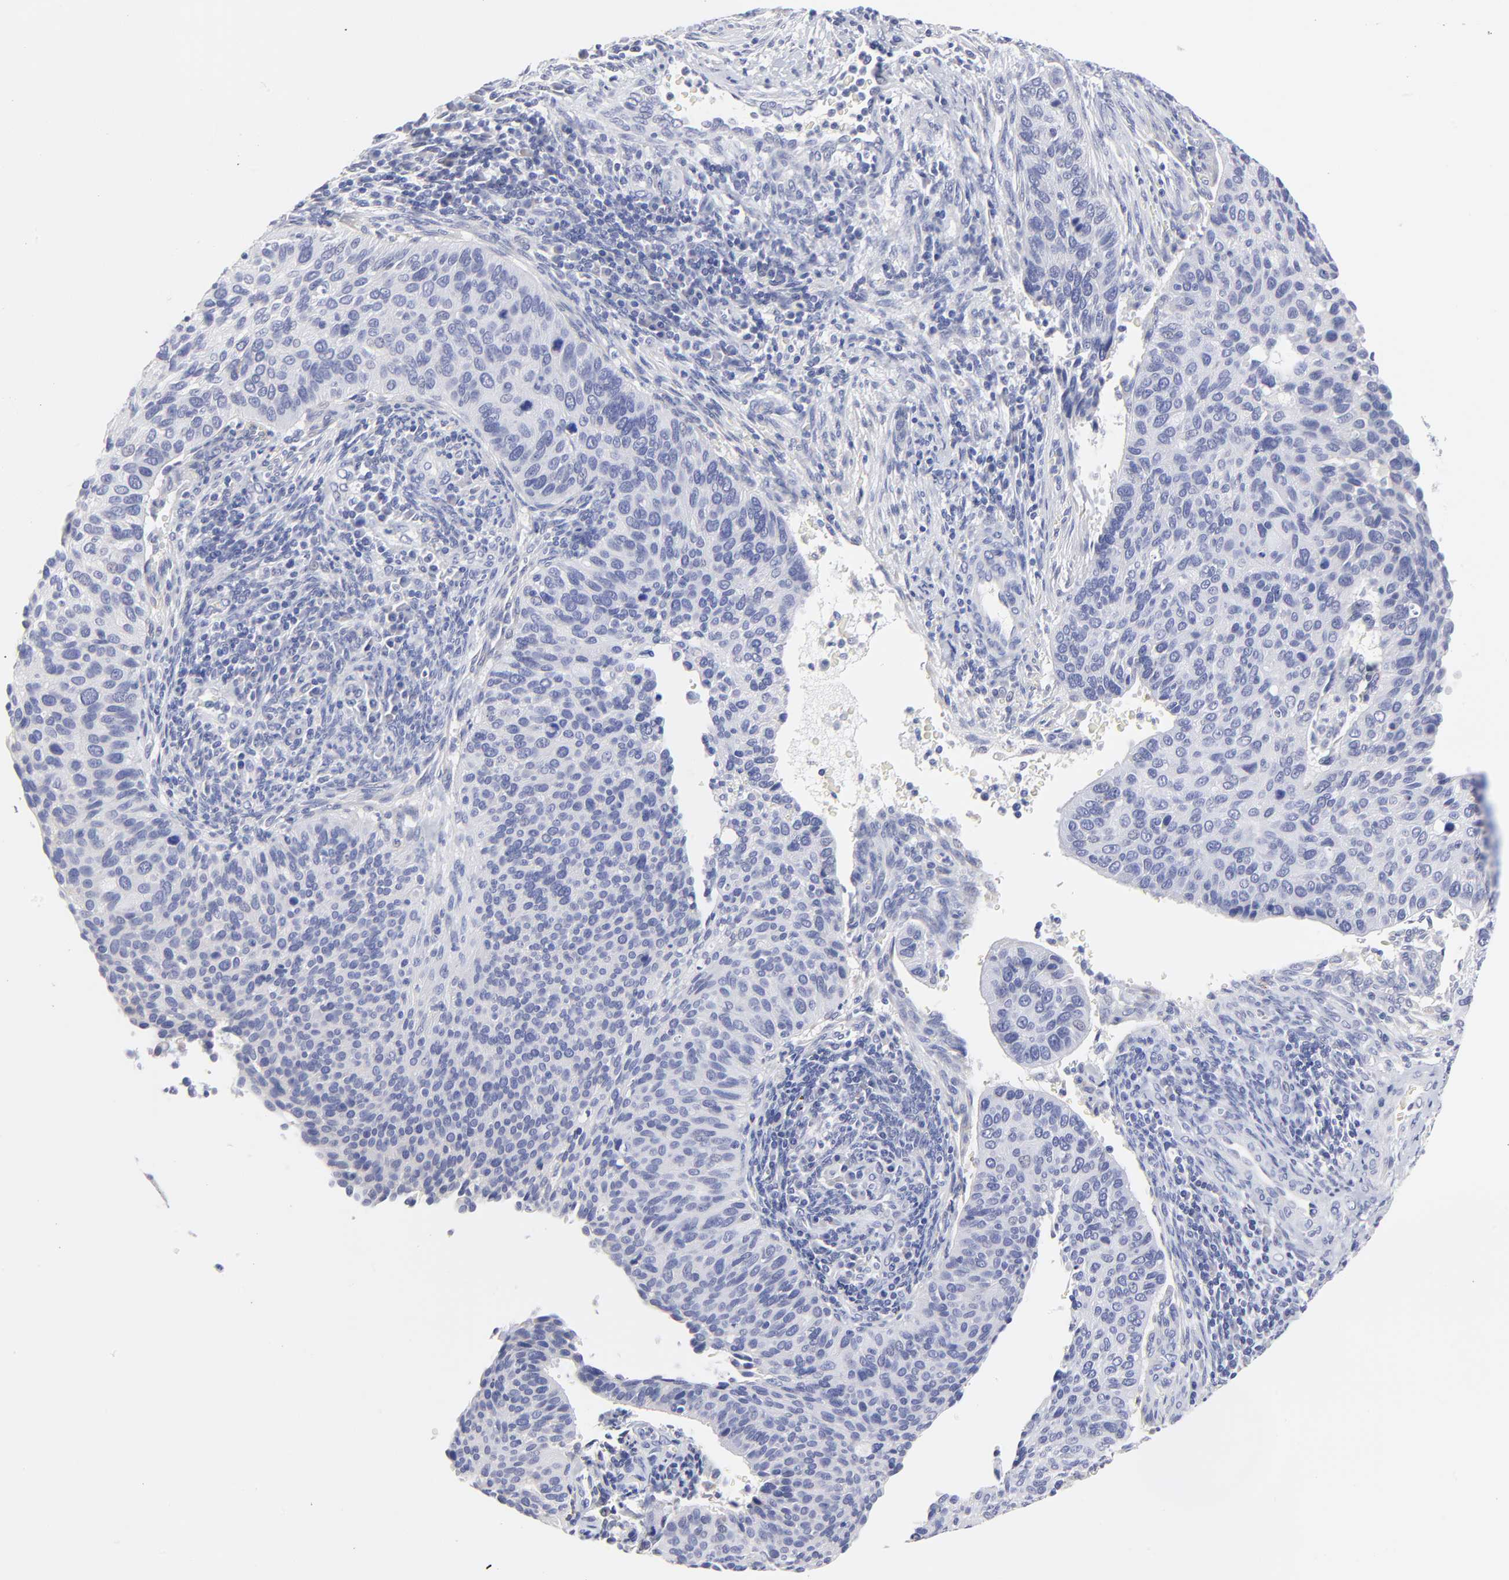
{"staining": {"intensity": "negative", "quantity": "none", "location": "none"}, "tissue": "cervical cancer", "cell_type": "Tumor cells", "image_type": "cancer", "snomed": [{"axis": "morphology", "description": "Adenocarcinoma, NOS"}, {"axis": "topography", "description": "Cervix"}], "caption": "Photomicrograph shows no protein positivity in tumor cells of cervical cancer (adenocarcinoma) tissue.", "gene": "DUSP9", "patient": {"sex": "female", "age": 29}}